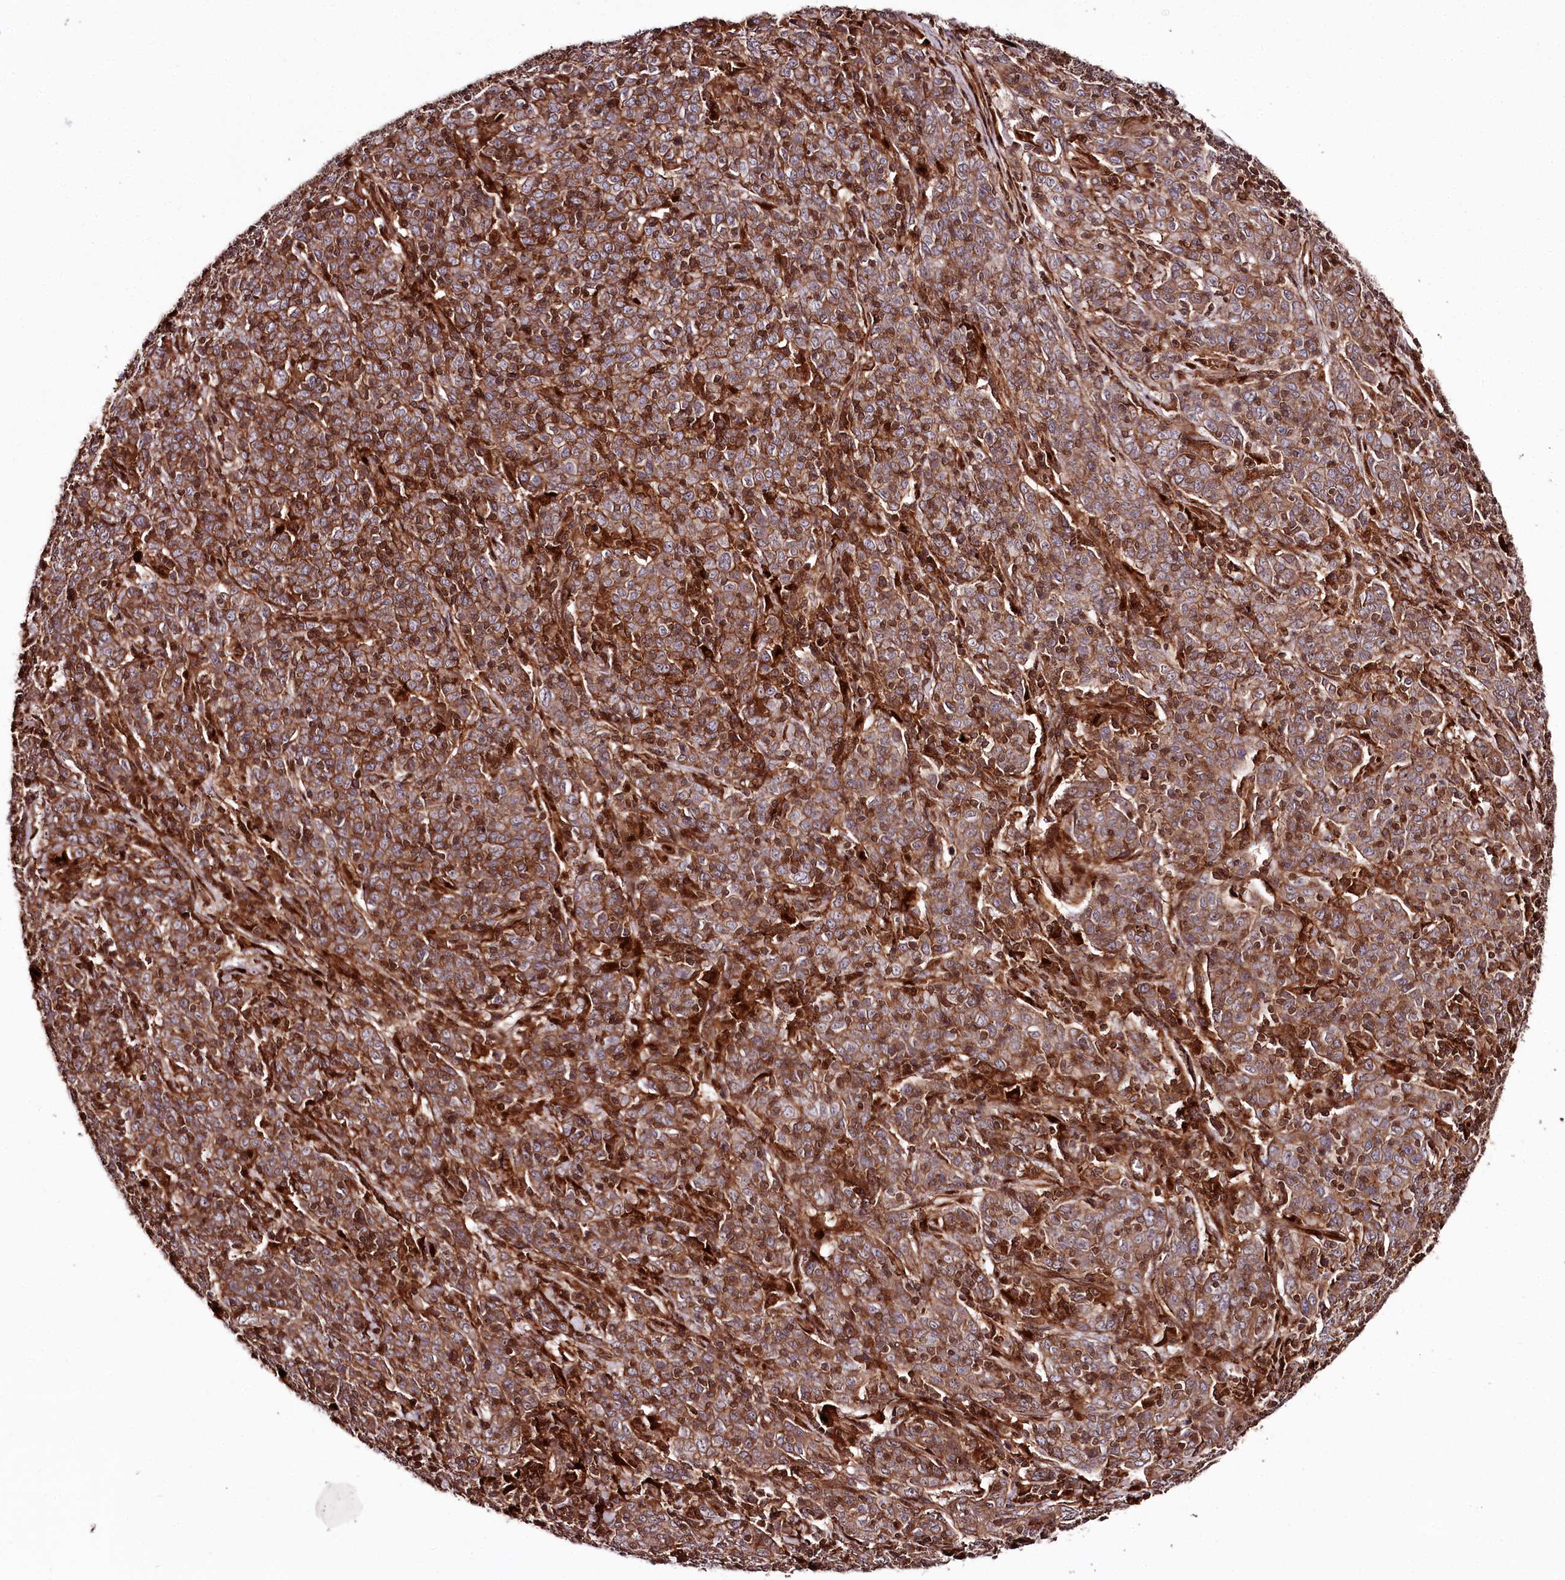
{"staining": {"intensity": "moderate", "quantity": ">75%", "location": "cytoplasmic/membranous"}, "tissue": "cervical cancer", "cell_type": "Tumor cells", "image_type": "cancer", "snomed": [{"axis": "morphology", "description": "Squamous cell carcinoma, NOS"}, {"axis": "topography", "description": "Cervix"}], "caption": "IHC (DAB (3,3'-diaminobenzidine)) staining of human cervical squamous cell carcinoma exhibits moderate cytoplasmic/membranous protein positivity in approximately >75% of tumor cells. (IHC, brightfield microscopy, high magnification).", "gene": "KIF14", "patient": {"sex": "female", "age": 67}}